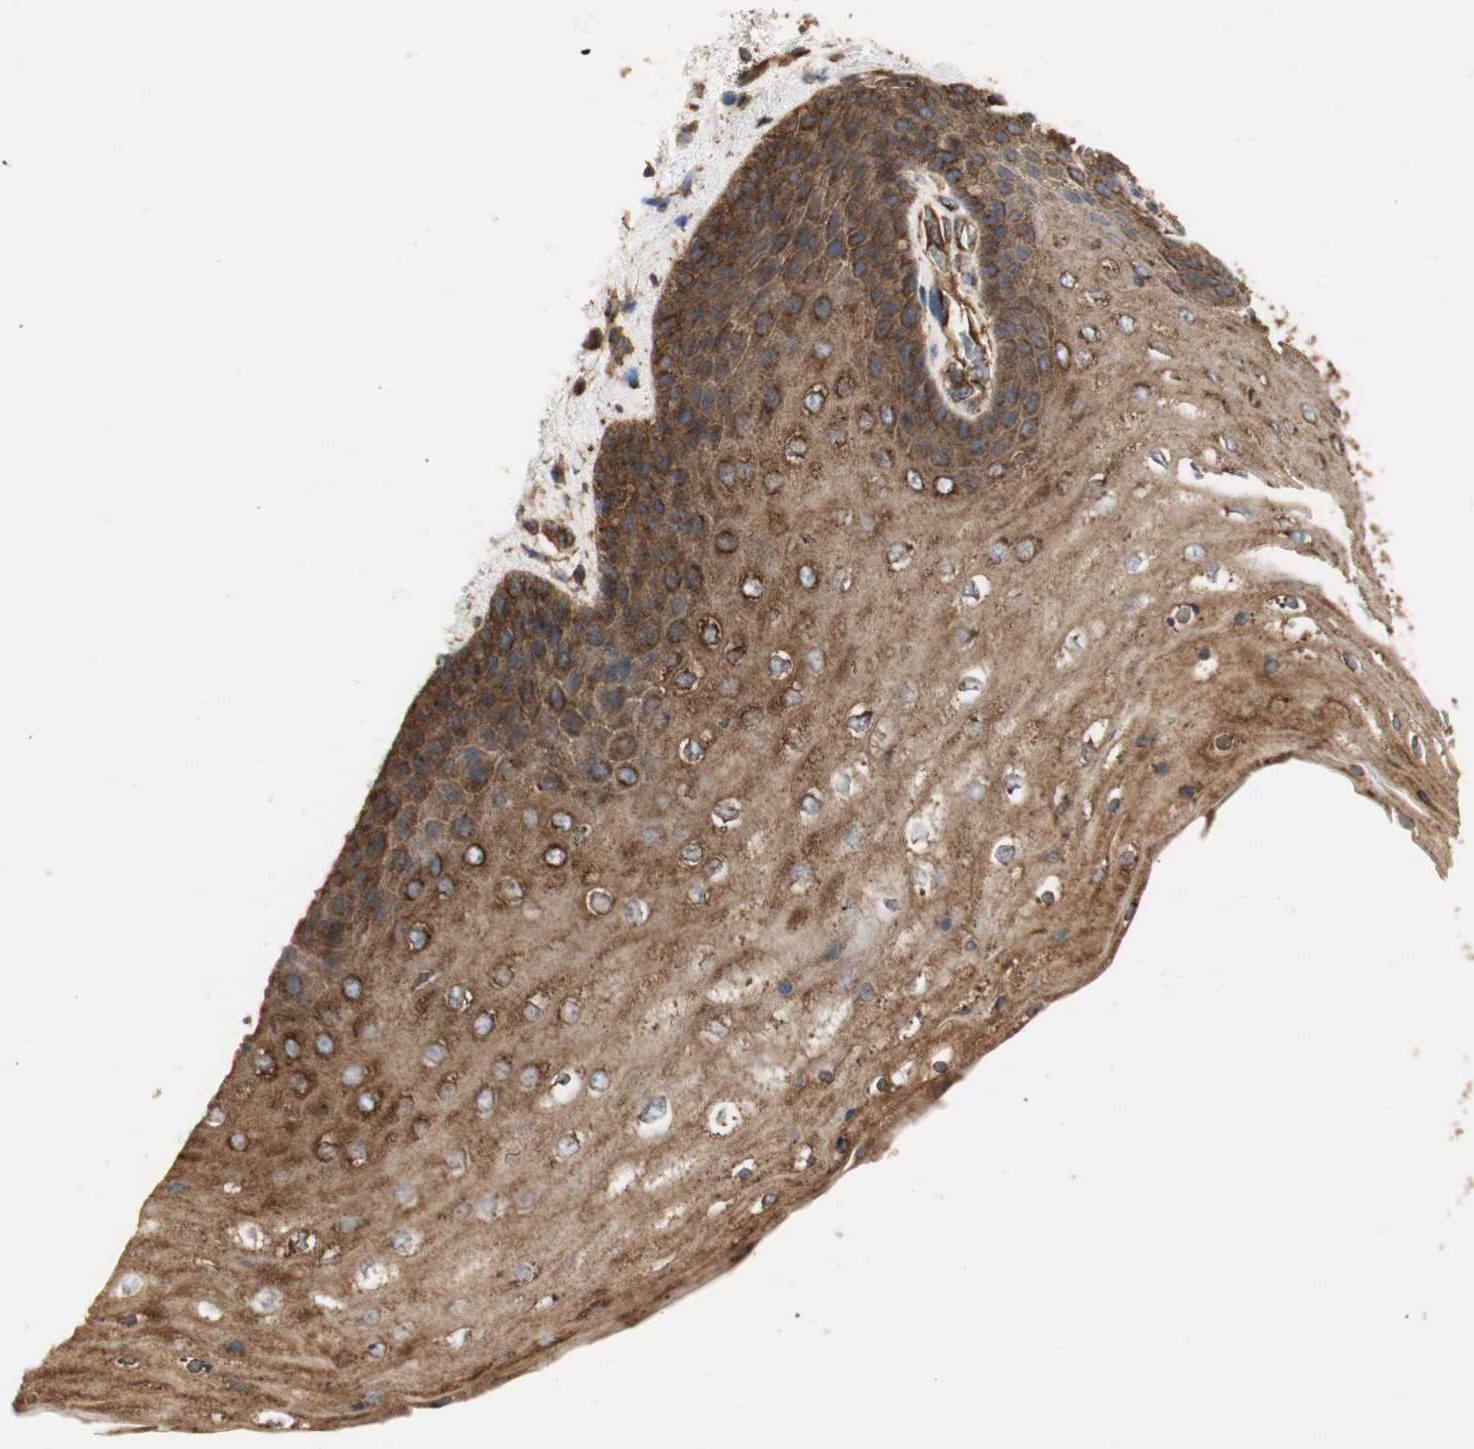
{"staining": {"intensity": "strong", "quantity": ">75%", "location": "cytoplasmic/membranous"}, "tissue": "skin", "cell_type": "Epidermal cells", "image_type": "normal", "snomed": [{"axis": "morphology", "description": "Normal tissue, NOS"}, {"axis": "topography", "description": "Anal"}], "caption": "Skin stained for a protein demonstrates strong cytoplasmic/membranous positivity in epidermal cells. The protein of interest is shown in brown color, while the nuclei are stained blue.", "gene": "H6PD", "patient": {"sex": "female", "age": 46}}